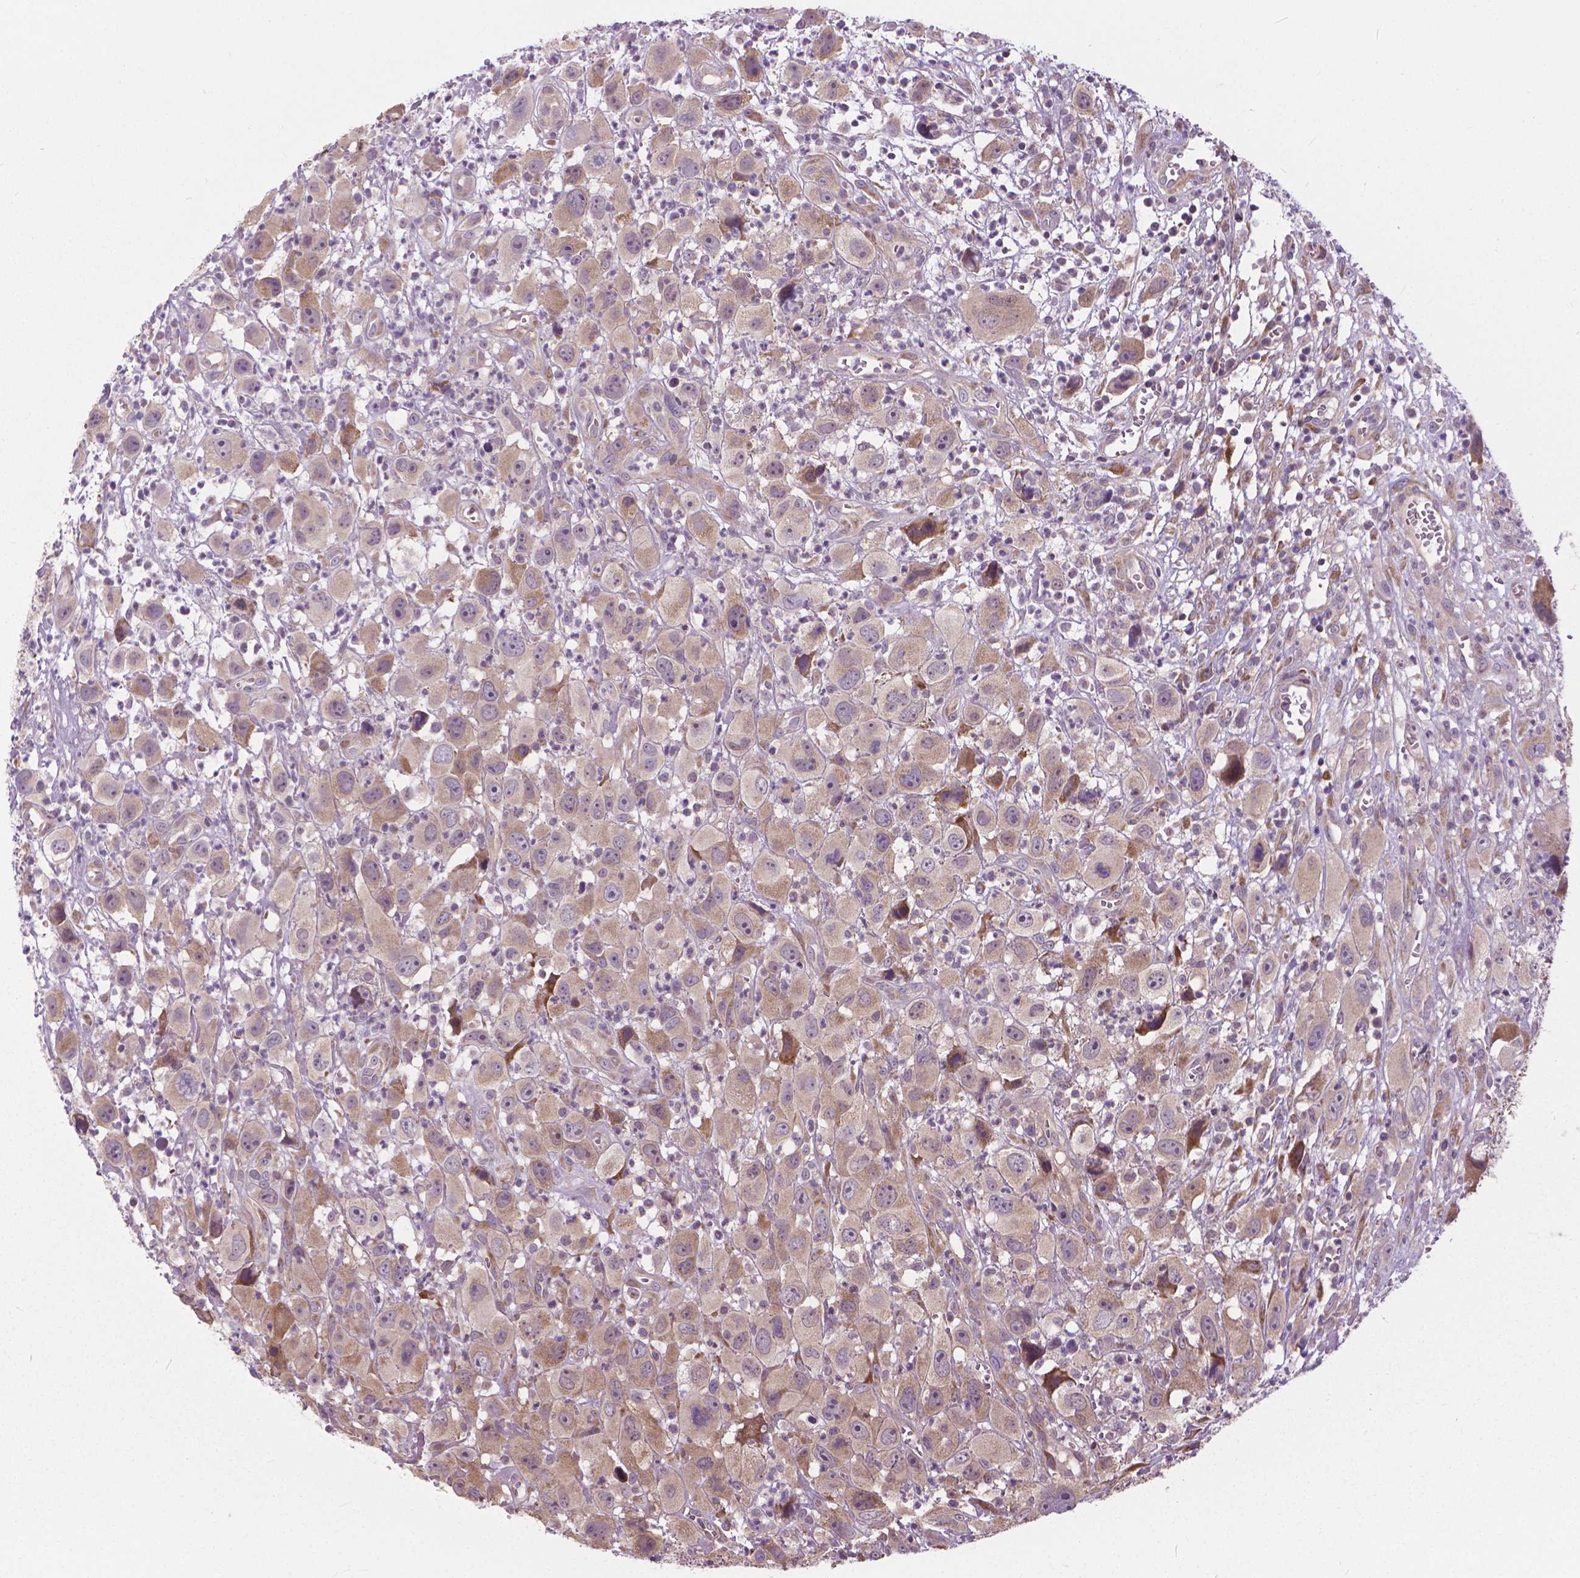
{"staining": {"intensity": "weak", "quantity": ">75%", "location": "cytoplasmic/membranous"}, "tissue": "head and neck cancer", "cell_type": "Tumor cells", "image_type": "cancer", "snomed": [{"axis": "morphology", "description": "Squamous cell carcinoma, NOS"}, {"axis": "morphology", "description": "Squamous cell carcinoma, metastatic, NOS"}, {"axis": "topography", "description": "Oral tissue"}, {"axis": "topography", "description": "Head-Neck"}], "caption": "Head and neck cancer was stained to show a protein in brown. There is low levels of weak cytoplasmic/membranous positivity in about >75% of tumor cells. The protein is stained brown, and the nuclei are stained in blue (DAB (3,3'-diaminobenzidine) IHC with brightfield microscopy, high magnification).", "gene": "NUDT1", "patient": {"sex": "female", "age": 85}}